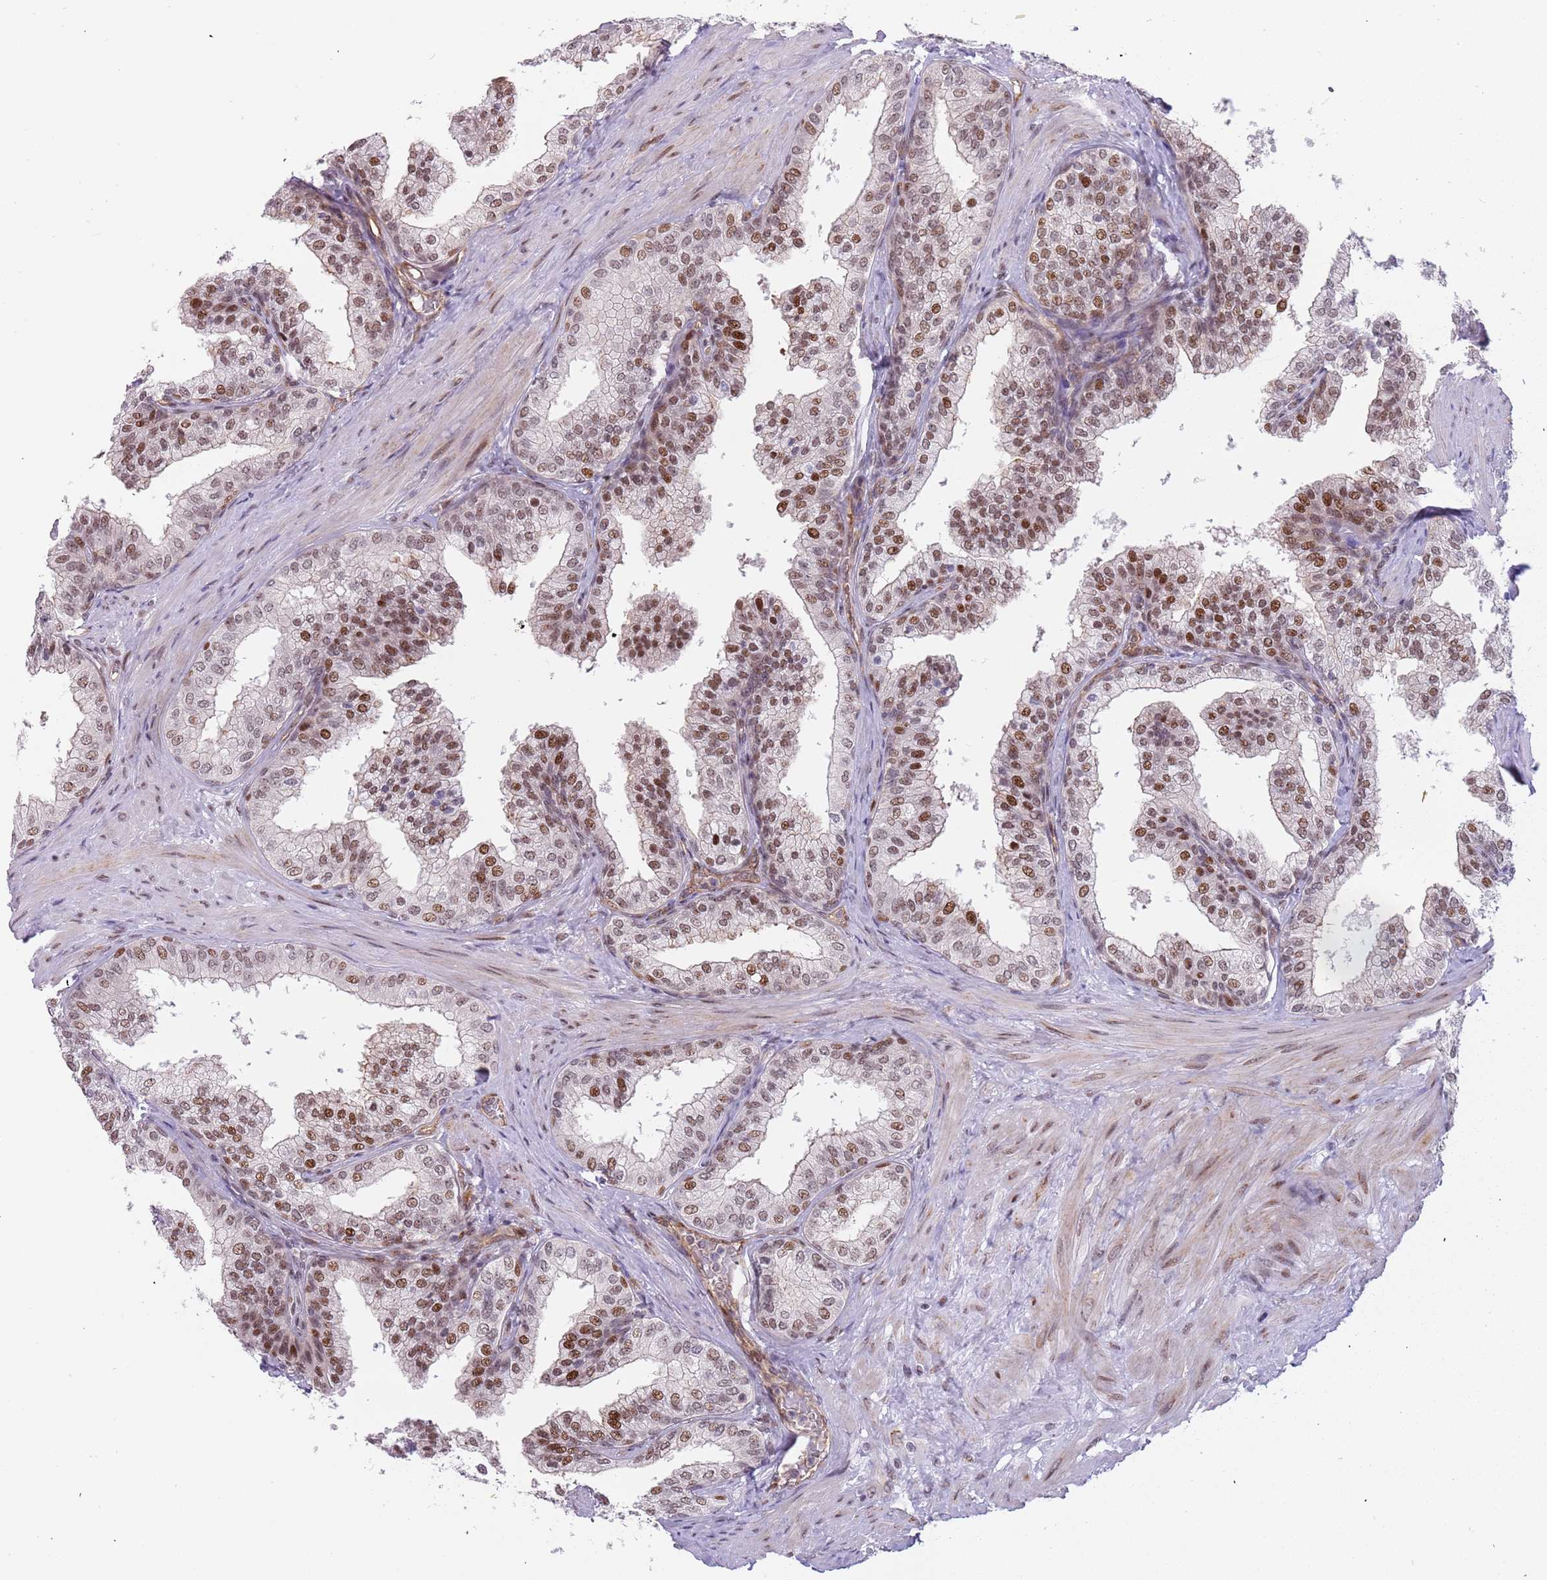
{"staining": {"intensity": "moderate", "quantity": ">75%", "location": "nuclear"}, "tissue": "prostate", "cell_type": "Glandular cells", "image_type": "normal", "snomed": [{"axis": "morphology", "description": "Normal tissue, NOS"}, {"axis": "topography", "description": "Prostate"}], "caption": "Brown immunohistochemical staining in benign prostate displays moderate nuclear staining in about >75% of glandular cells.", "gene": "LRMDA", "patient": {"sex": "male", "age": 60}}